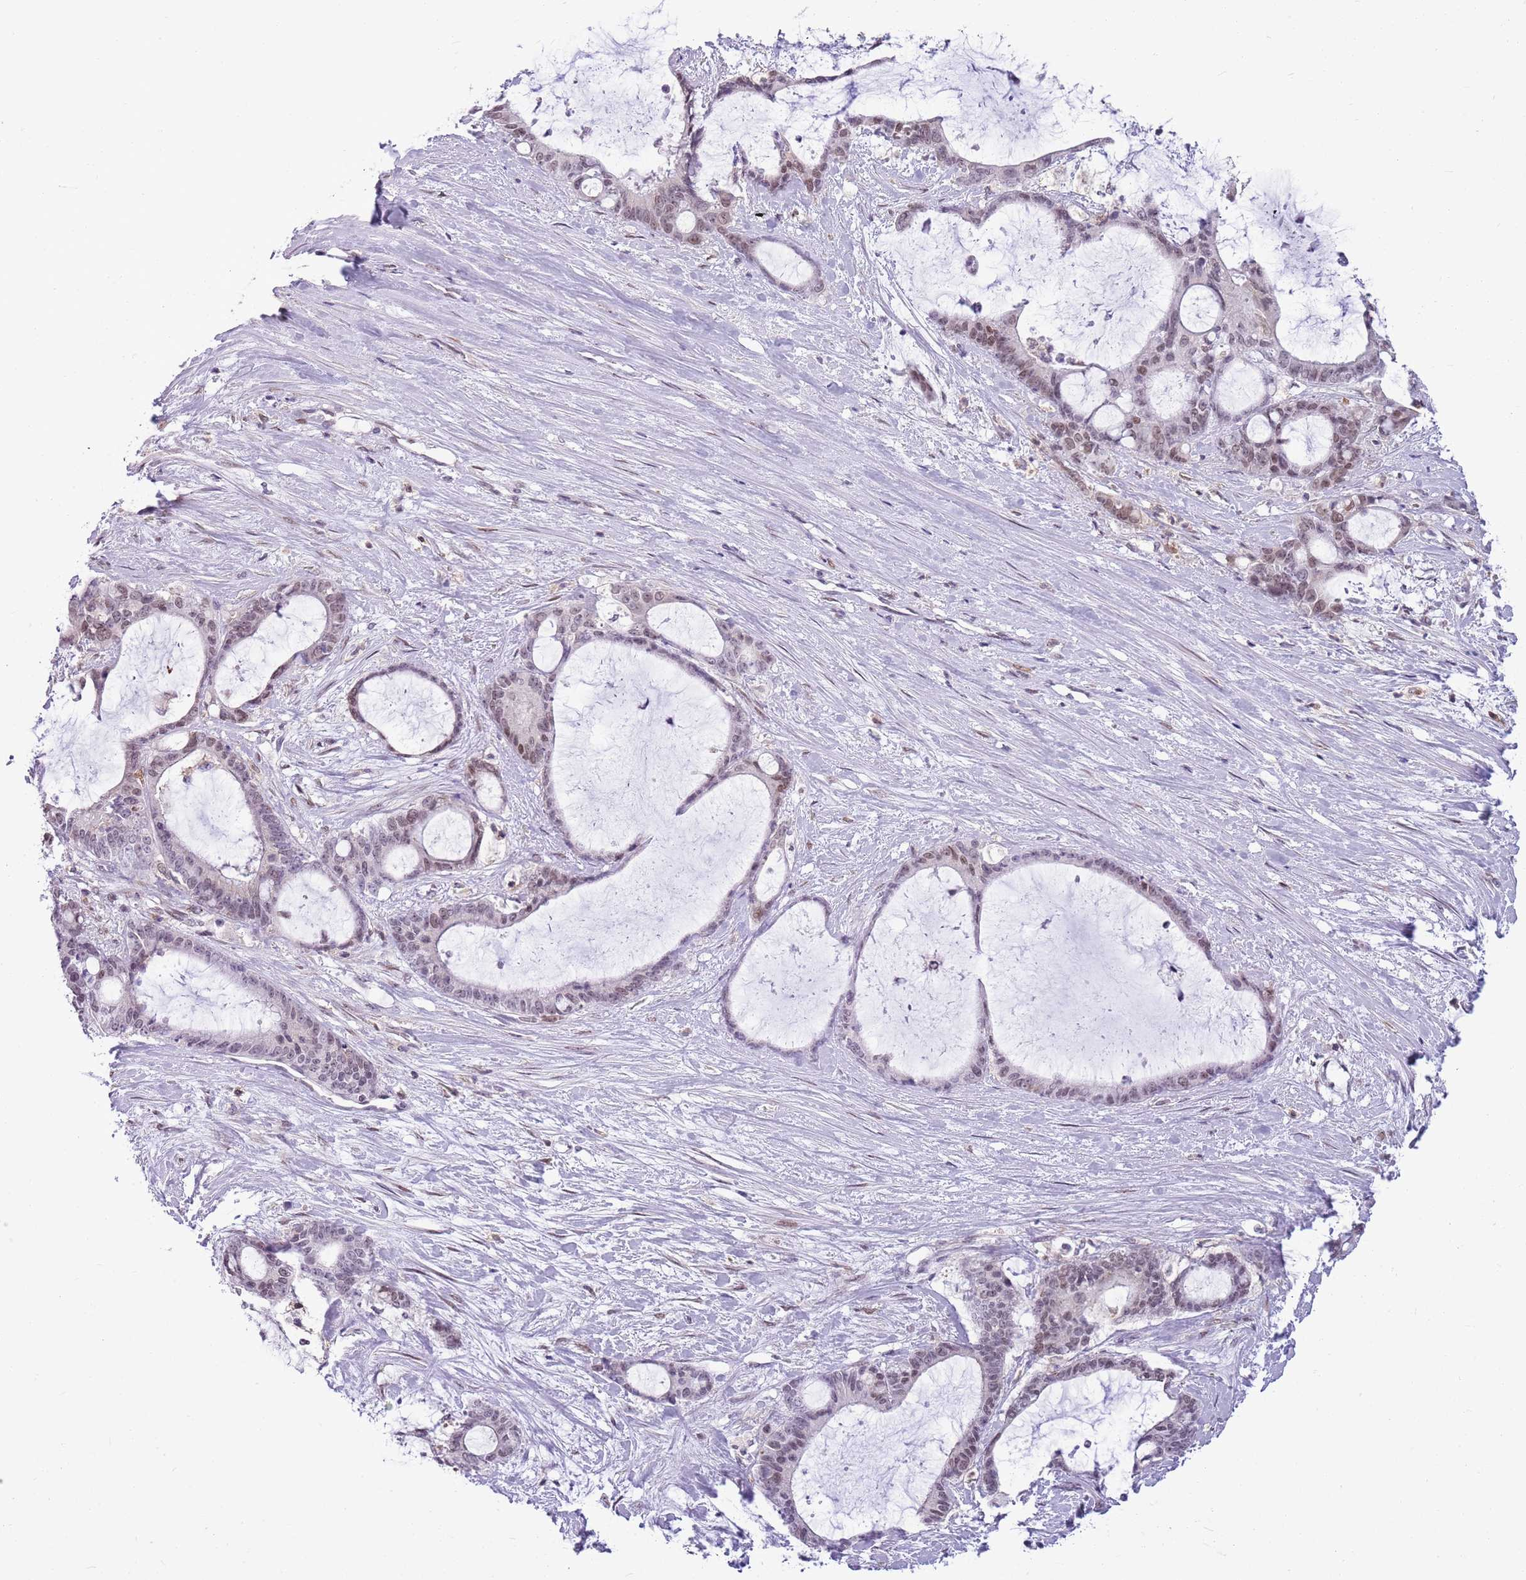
{"staining": {"intensity": "weak", "quantity": "<25%", "location": "nuclear"}, "tissue": "liver cancer", "cell_type": "Tumor cells", "image_type": "cancer", "snomed": [{"axis": "morphology", "description": "Normal tissue, NOS"}, {"axis": "morphology", "description": "Cholangiocarcinoma"}, {"axis": "topography", "description": "Liver"}, {"axis": "topography", "description": "Peripheral nerve tissue"}], "caption": "The image shows no staining of tumor cells in liver cholangiocarcinoma.", "gene": "DHX32", "patient": {"sex": "female", "age": 73}}